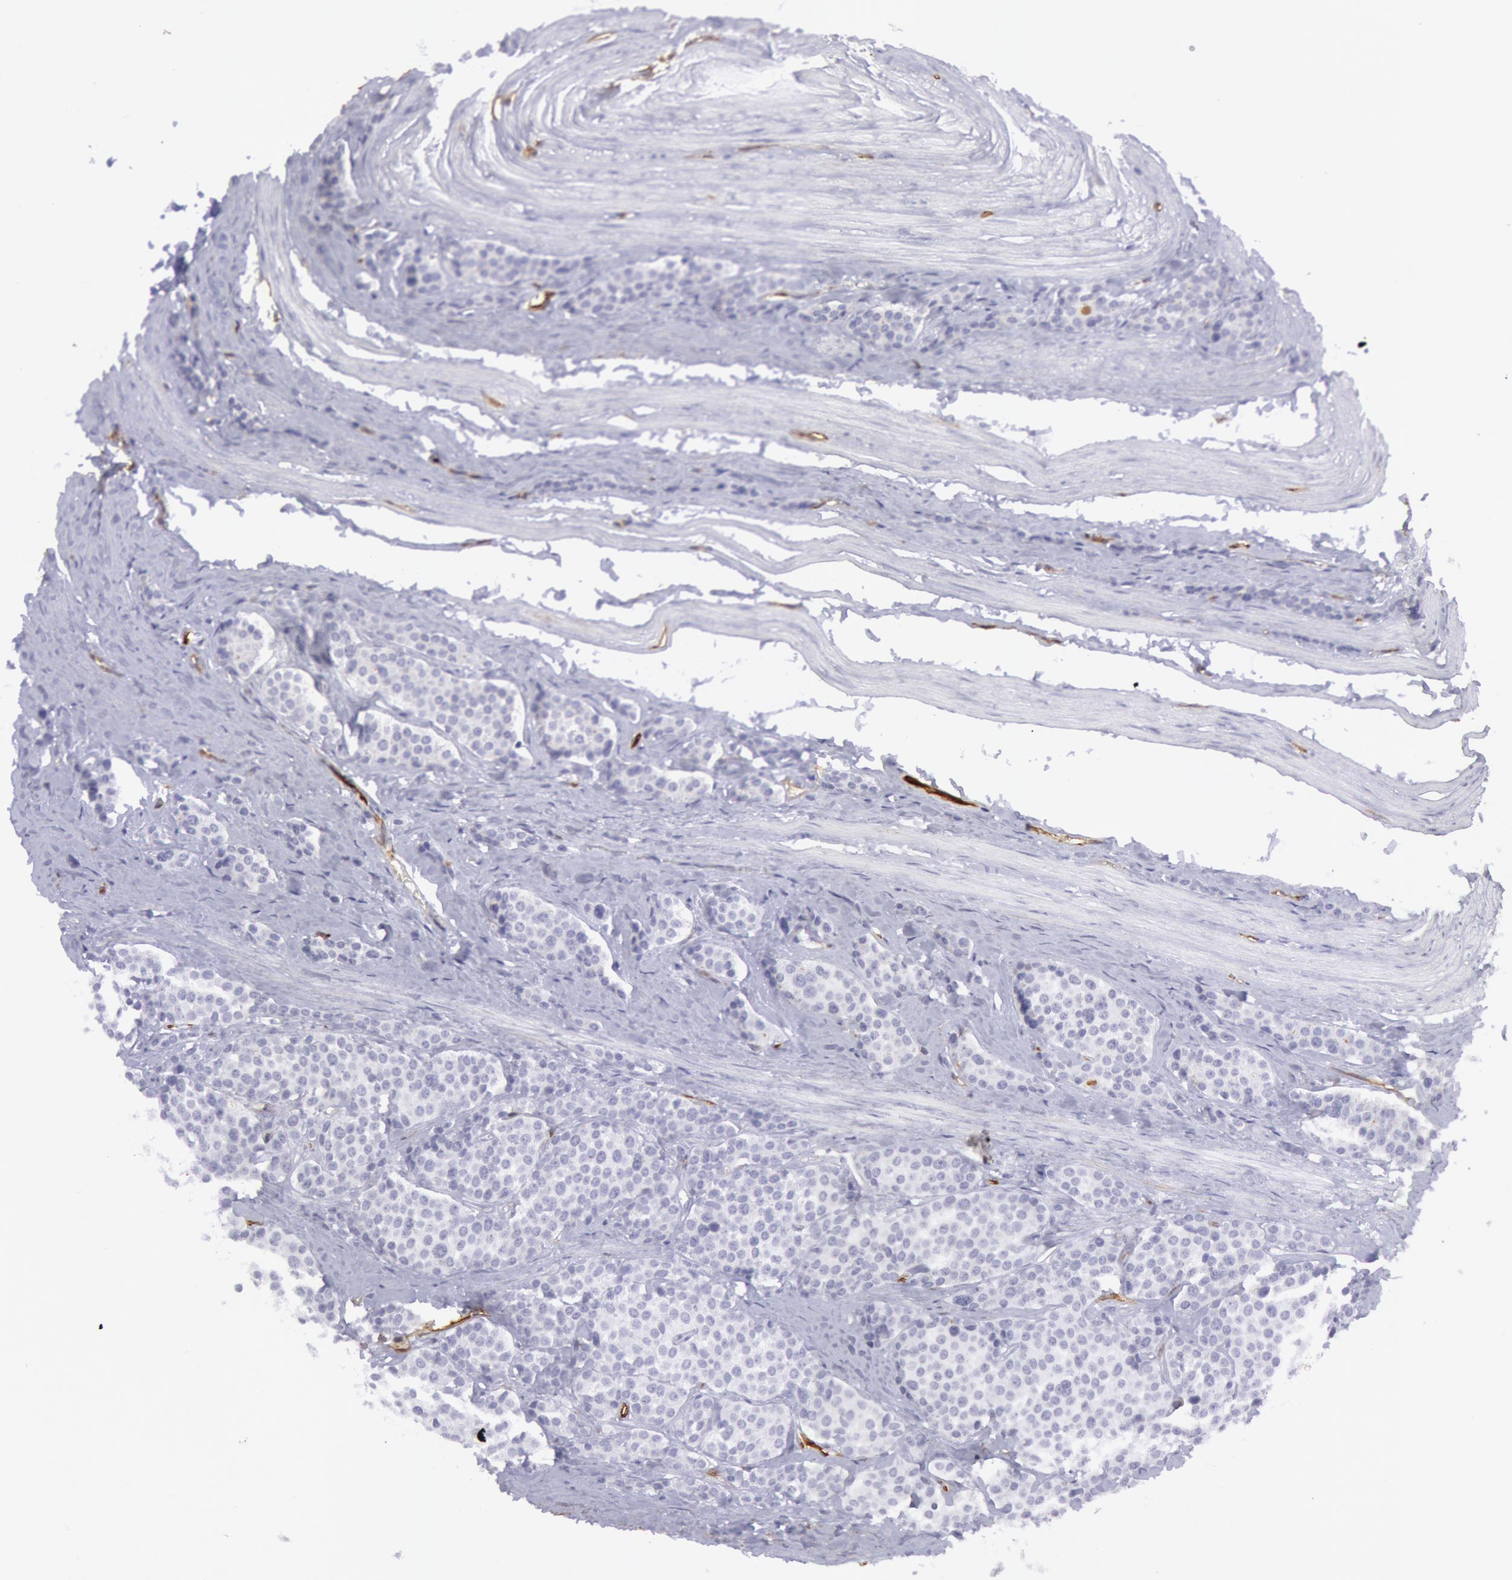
{"staining": {"intensity": "negative", "quantity": "none", "location": "none"}, "tissue": "carcinoid", "cell_type": "Tumor cells", "image_type": "cancer", "snomed": [{"axis": "morphology", "description": "Carcinoid, malignant, NOS"}, {"axis": "topography", "description": "Small intestine"}], "caption": "High magnification brightfield microscopy of carcinoid stained with DAB (3,3'-diaminobenzidine) (brown) and counterstained with hematoxylin (blue): tumor cells show no significant staining.", "gene": "CDH13", "patient": {"sex": "male", "age": 60}}